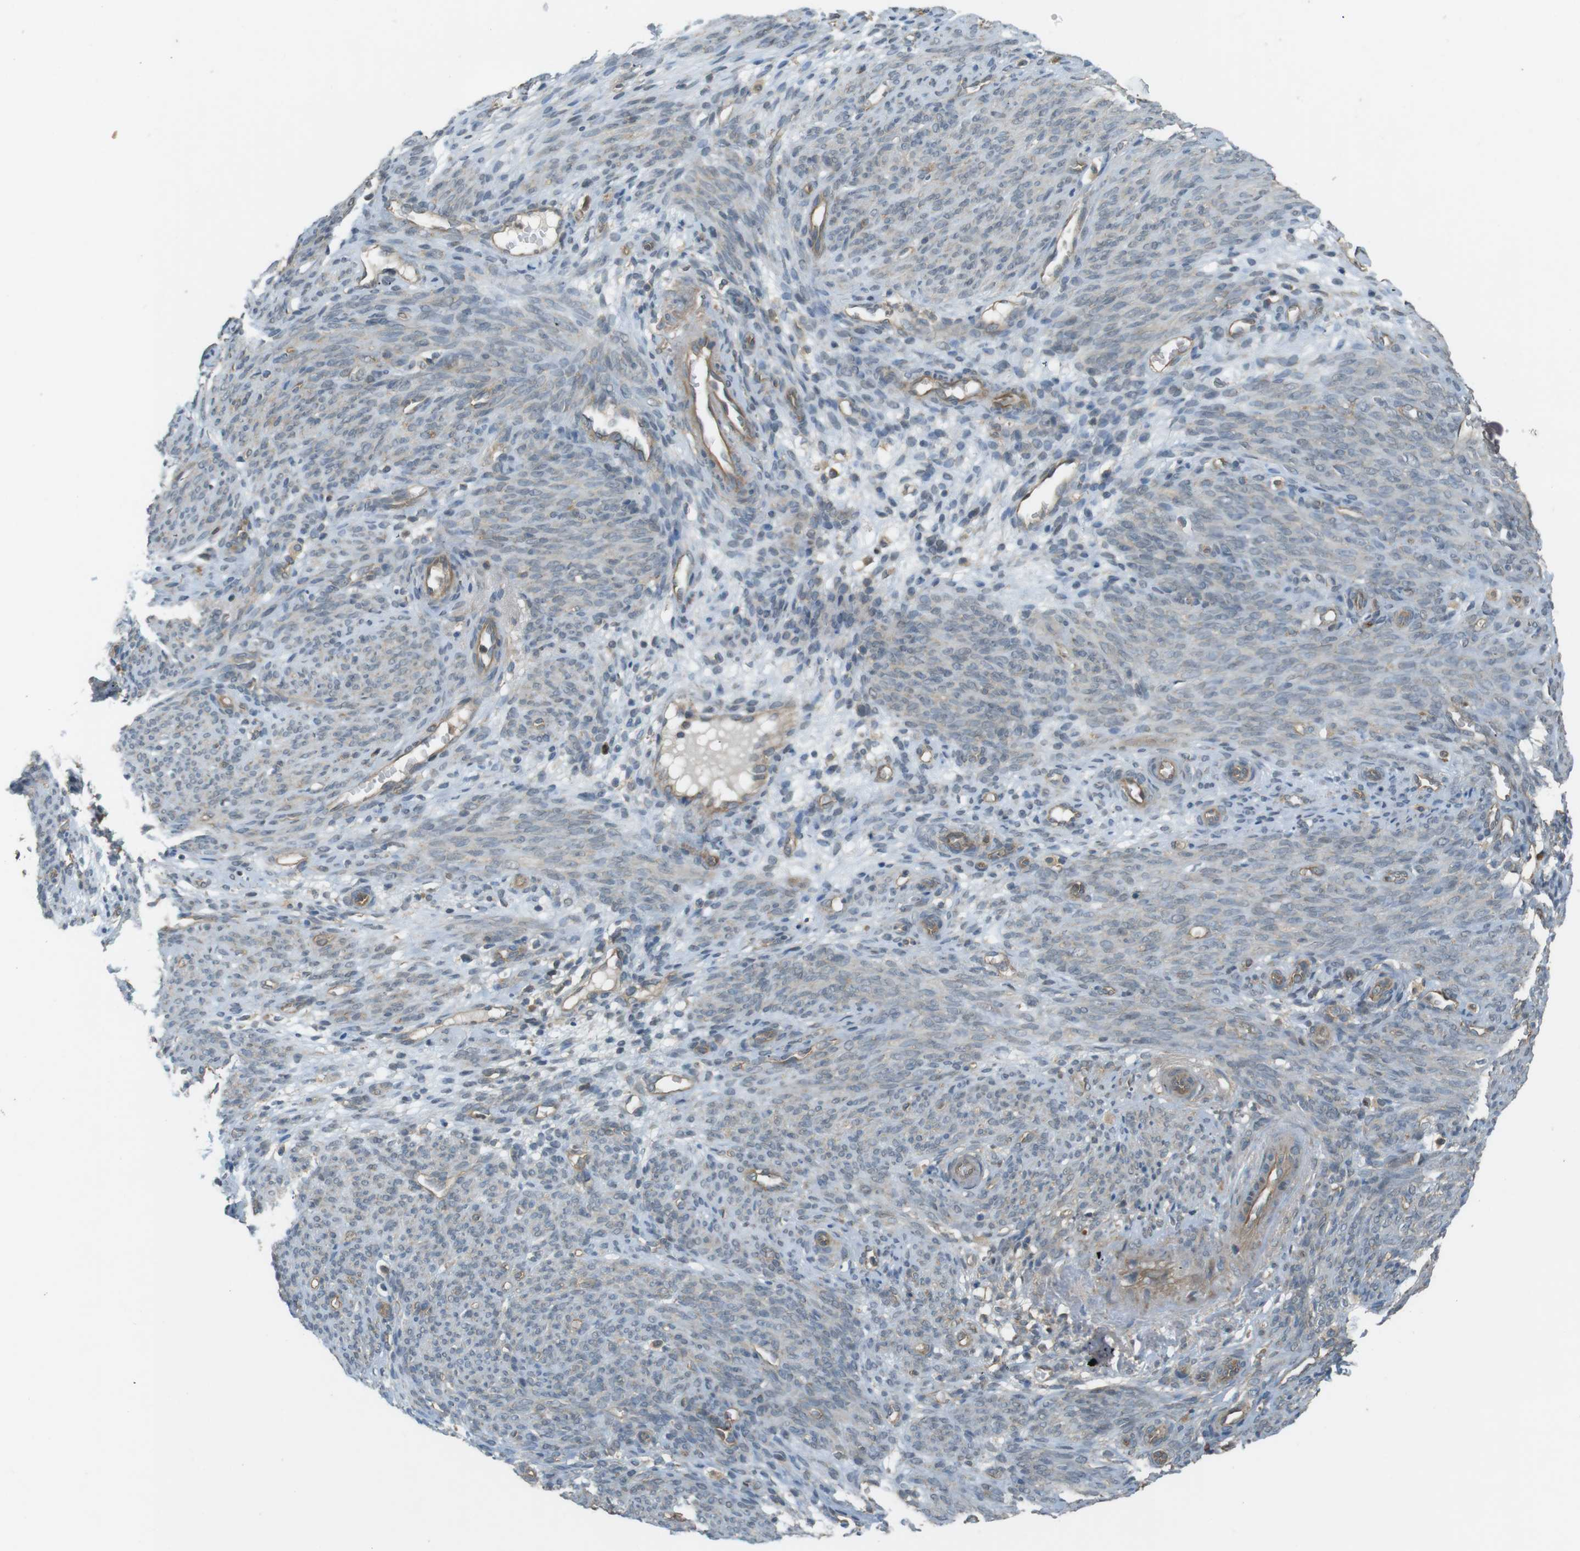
{"staining": {"intensity": "negative", "quantity": "none", "location": "none"}, "tissue": "endometrium", "cell_type": "Cells in endometrial stroma", "image_type": "normal", "snomed": [{"axis": "morphology", "description": "Normal tissue, NOS"}, {"axis": "morphology", "description": "Adenocarcinoma, NOS"}, {"axis": "topography", "description": "Endometrium"}, {"axis": "topography", "description": "Ovary"}], "caption": "IHC image of unremarkable endometrium: human endometrium stained with DAB exhibits no significant protein staining in cells in endometrial stroma. The staining is performed using DAB brown chromogen with nuclei counter-stained in using hematoxylin.", "gene": "ZDHHC20", "patient": {"sex": "female", "age": 68}}